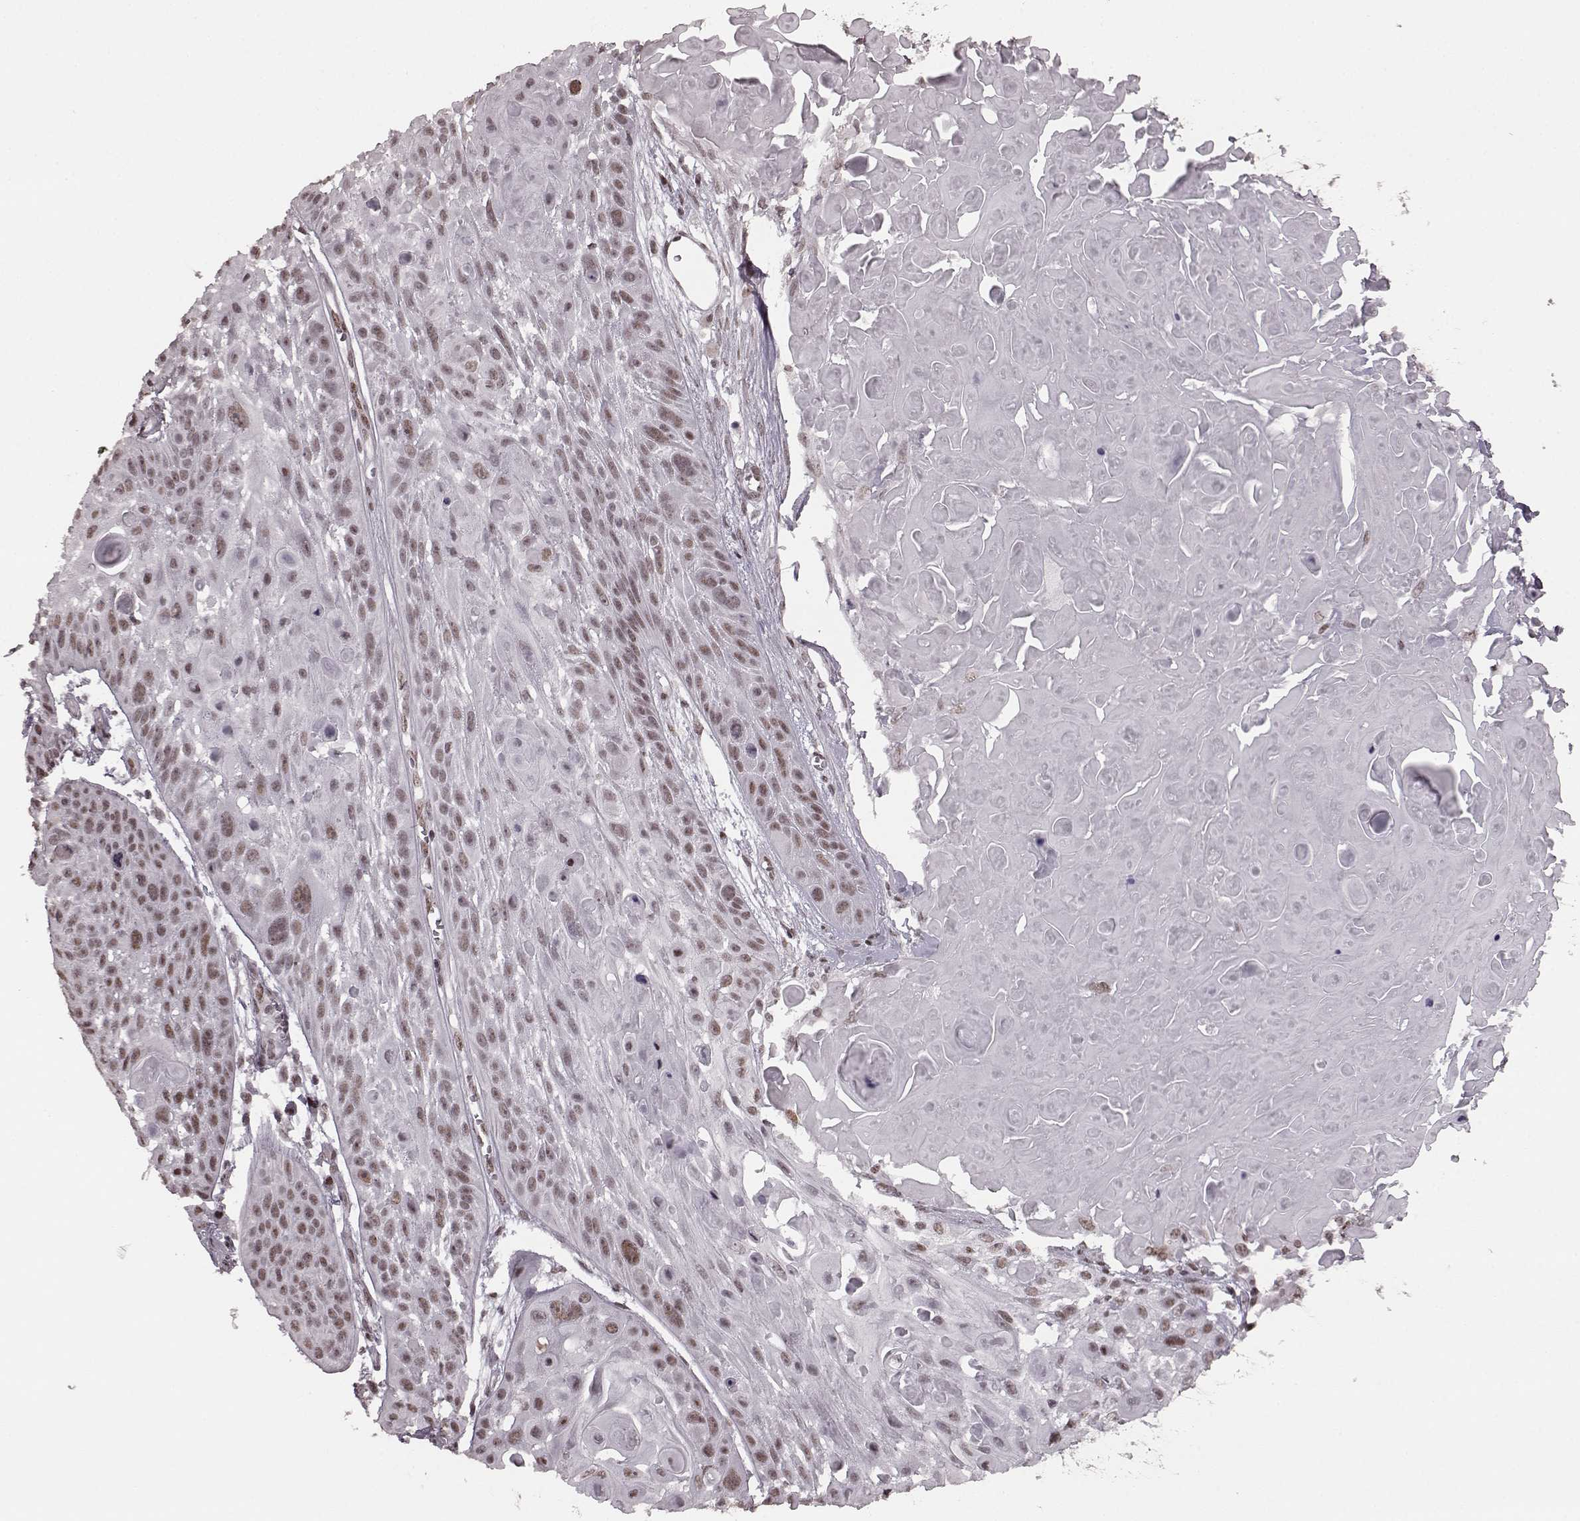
{"staining": {"intensity": "weak", "quantity": ">75%", "location": "nuclear"}, "tissue": "skin cancer", "cell_type": "Tumor cells", "image_type": "cancer", "snomed": [{"axis": "morphology", "description": "Squamous cell carcinoma, NOS"}, {"axis": "topography", "description": "Skin"}, {"axis": "topography", "description": "Anal"}], "caption": "Immunohistochemistry (DAB) staining of skin cancer shows weak nuclear protein staining in about >75% of tumor cells. (DAB = brown stain, brightfield microscopy at high magnification).", "gene": "NR2C1", "patient": {"sex": "female", "age": 75}}